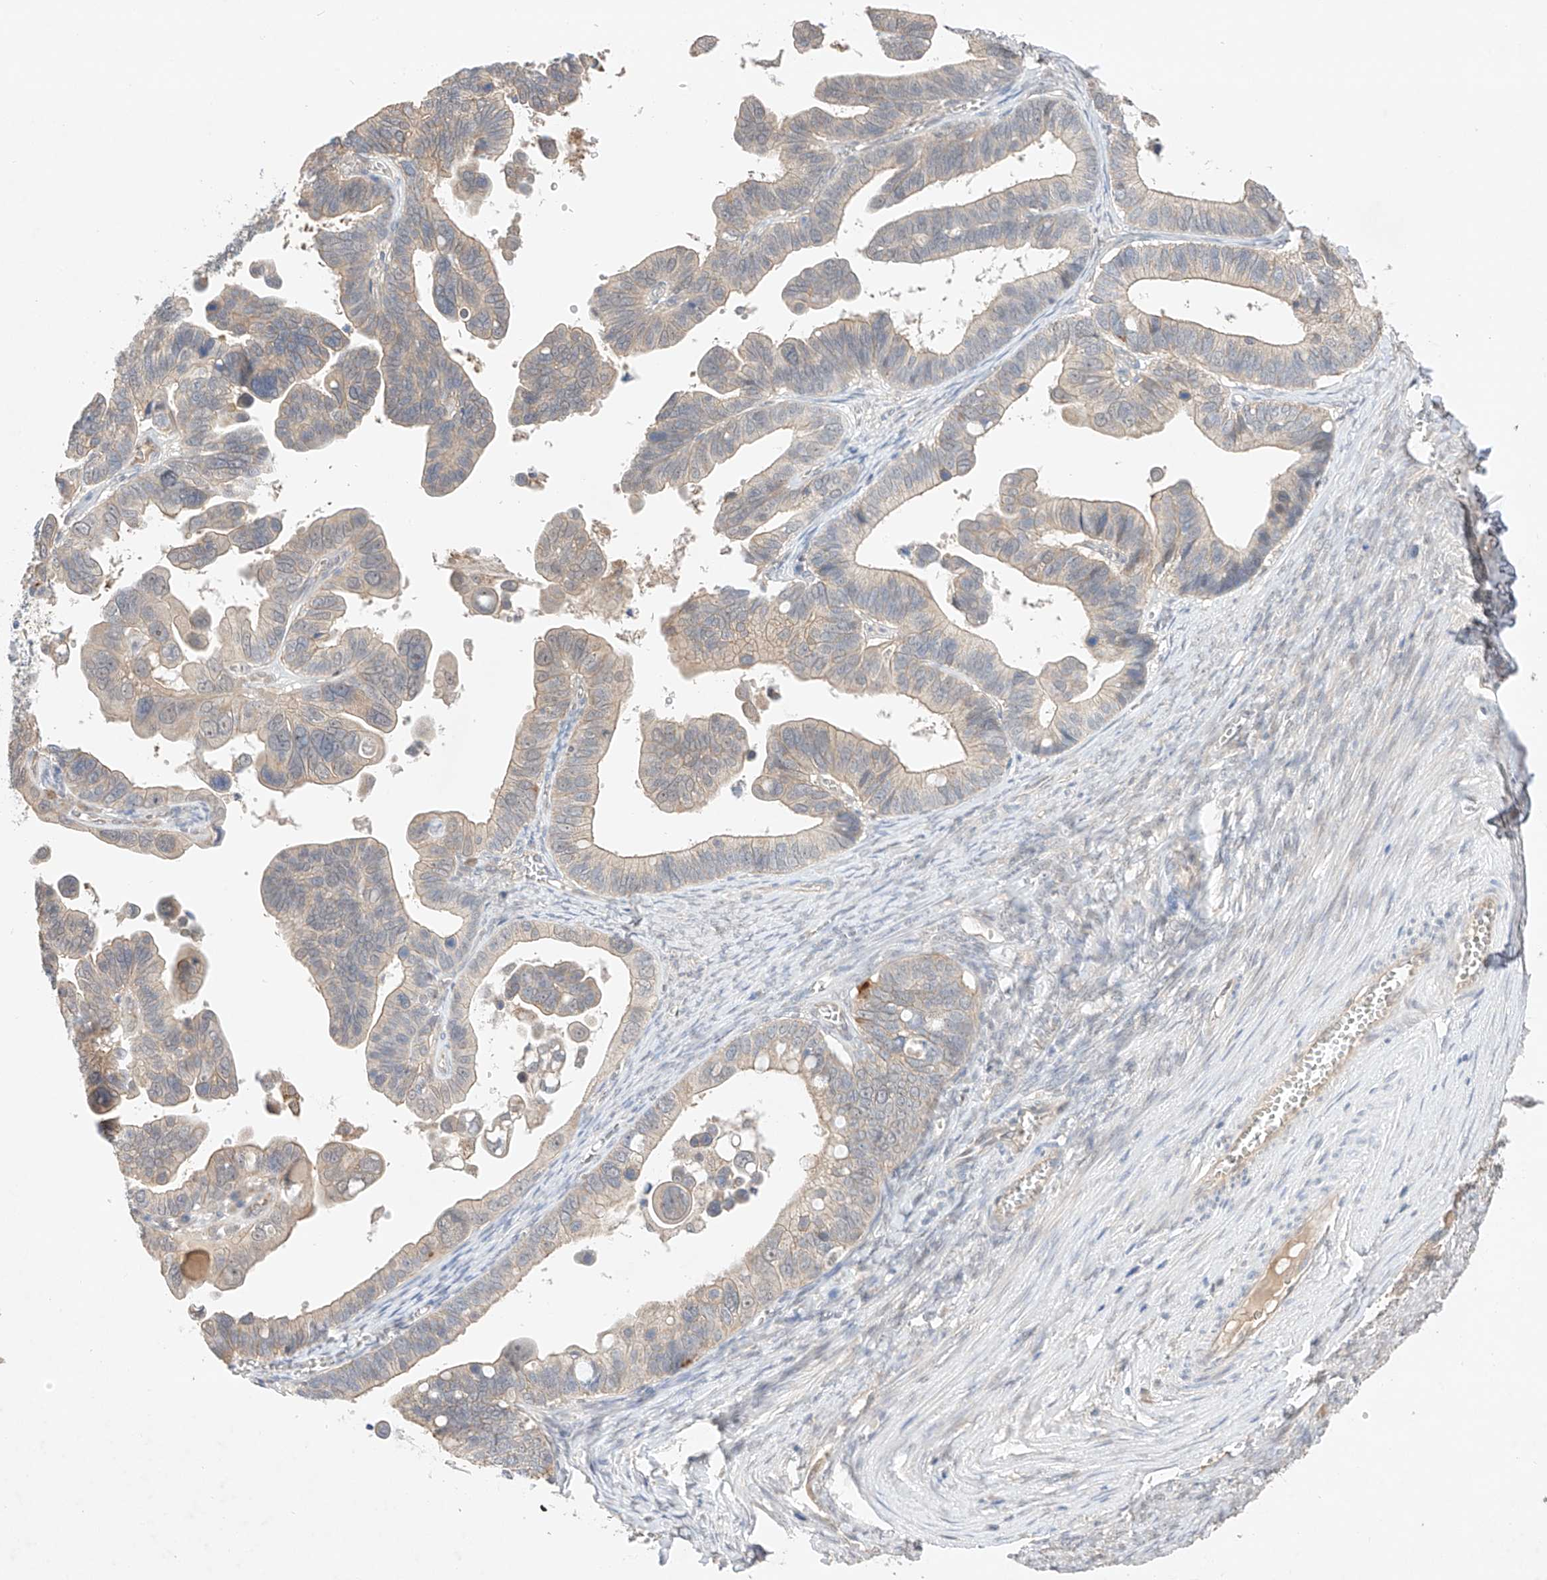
{"staining": {"intensity": "weak", "quantity": "<25%", "location": "cytoplasmic/membranous"}, "tissue": "ovarian cancer", "cell_type": "Tumor cells", "image_type": "cancer", "snomed": [{"axis": "morphology", "description": "Cystadenocarcinoma, serous, NOS"}, {"axis": "topography", "description": "Ovary"}], "caption": "Tumor cells are negative for brown protein staining in ovarian cancer. (DAB (3,3'-diaminobenzidine) immunohistochemistry (IHC), high magnification).", "gene": "IL22RA2", "patient": {"sex": "female", "age": 56}}